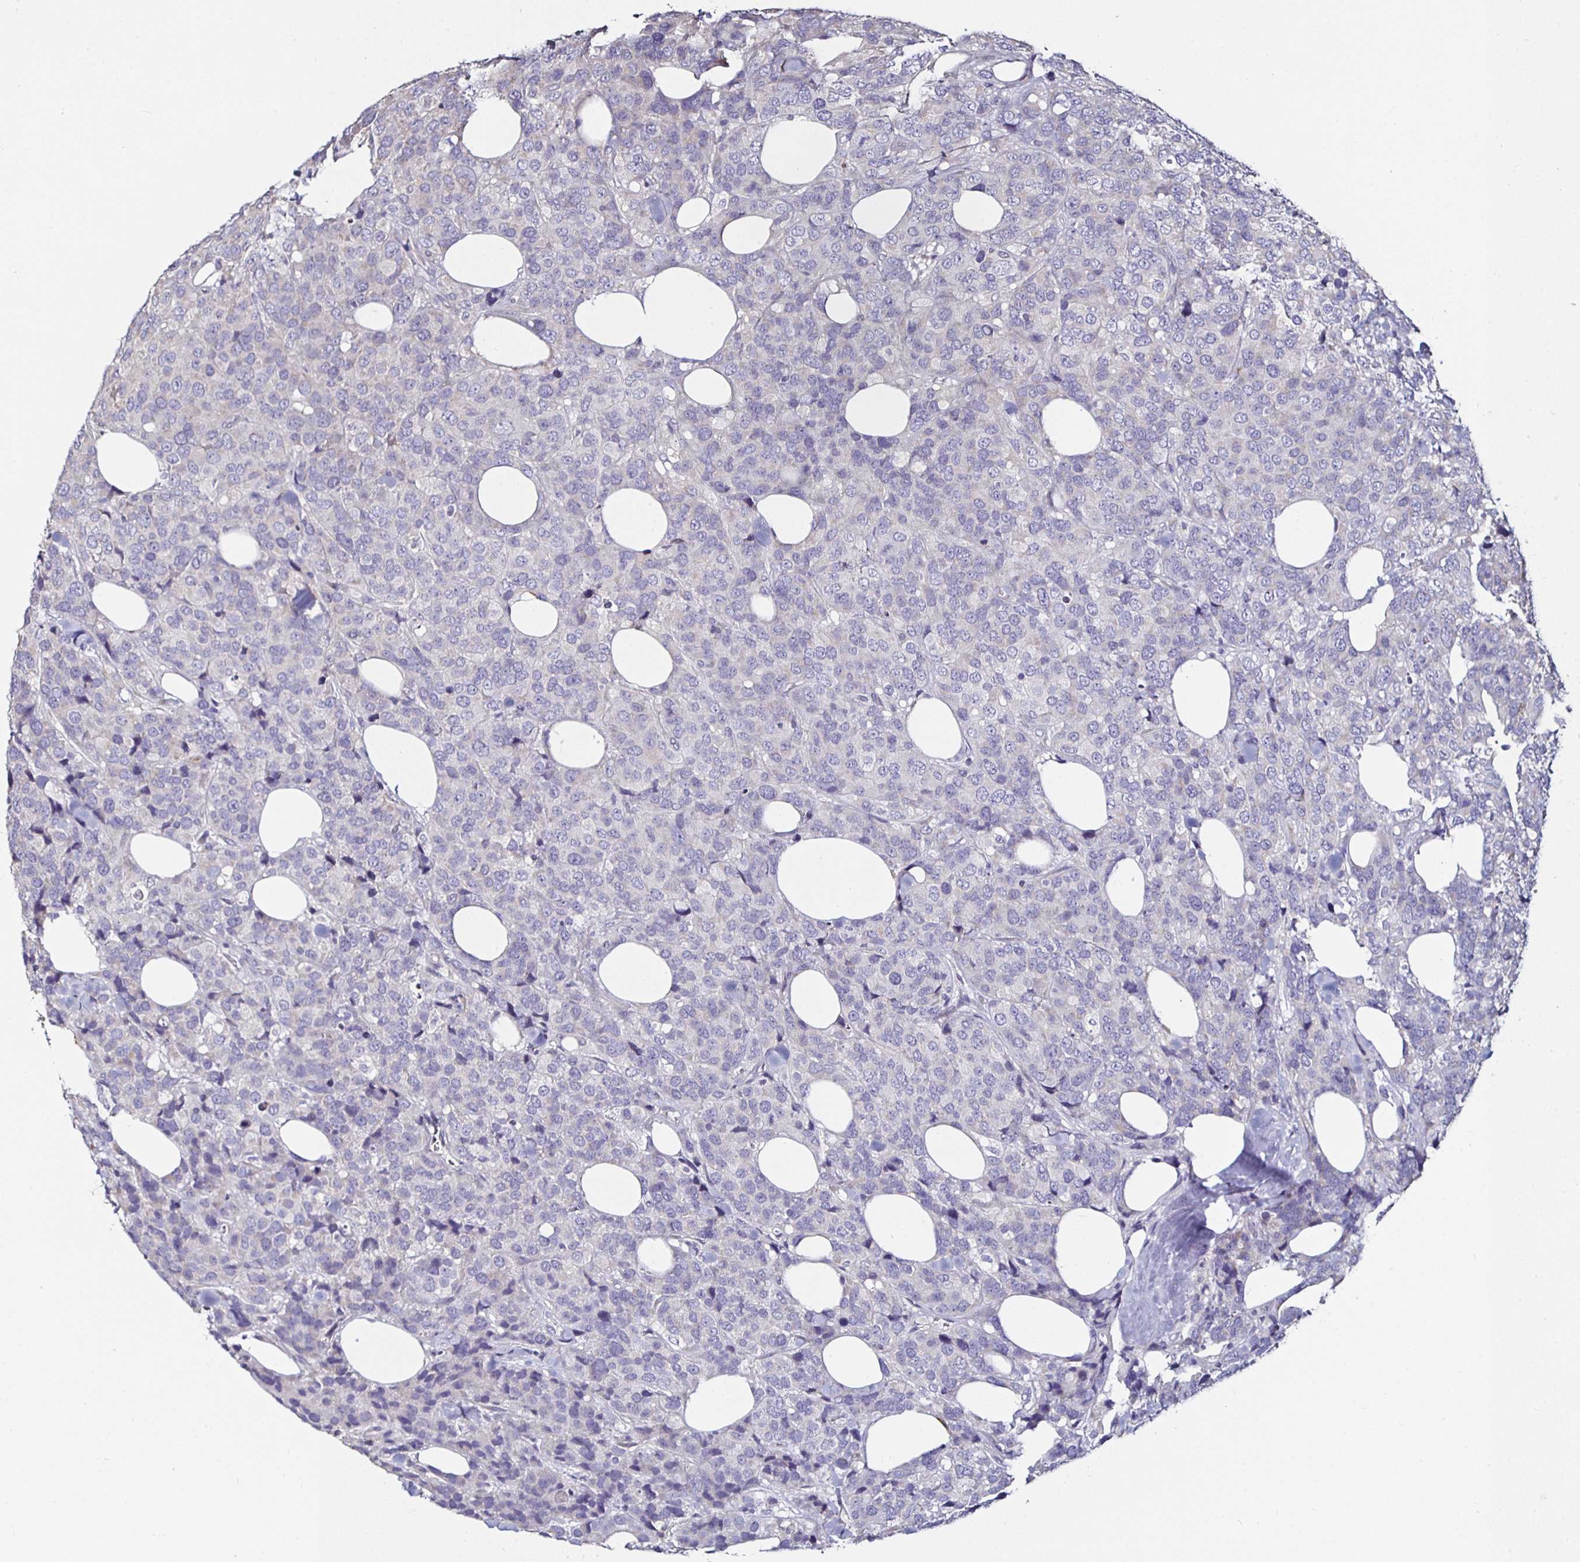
{"staining": {"intensity": "negative", "quantity": "none", "location": "none"}, "tissue": "breast cancer", "cell_type": "Tumor cells", "image_type": "cancer", "snomed": [{"axis": "morphology", "description": "Lobular carcinoma"}, {"axis": "topography", "description": "Breast"}], "caption": "An IHC histopathology image of breast cancer (lobular carcinoma) is shown. There is no staining in tumor cells of breast cancer (lobular carcinoma). (DAB IHC with hematoxylin counter stain).", "gene": "TLR4", "patient": {"sex": "female", "age": 59}}